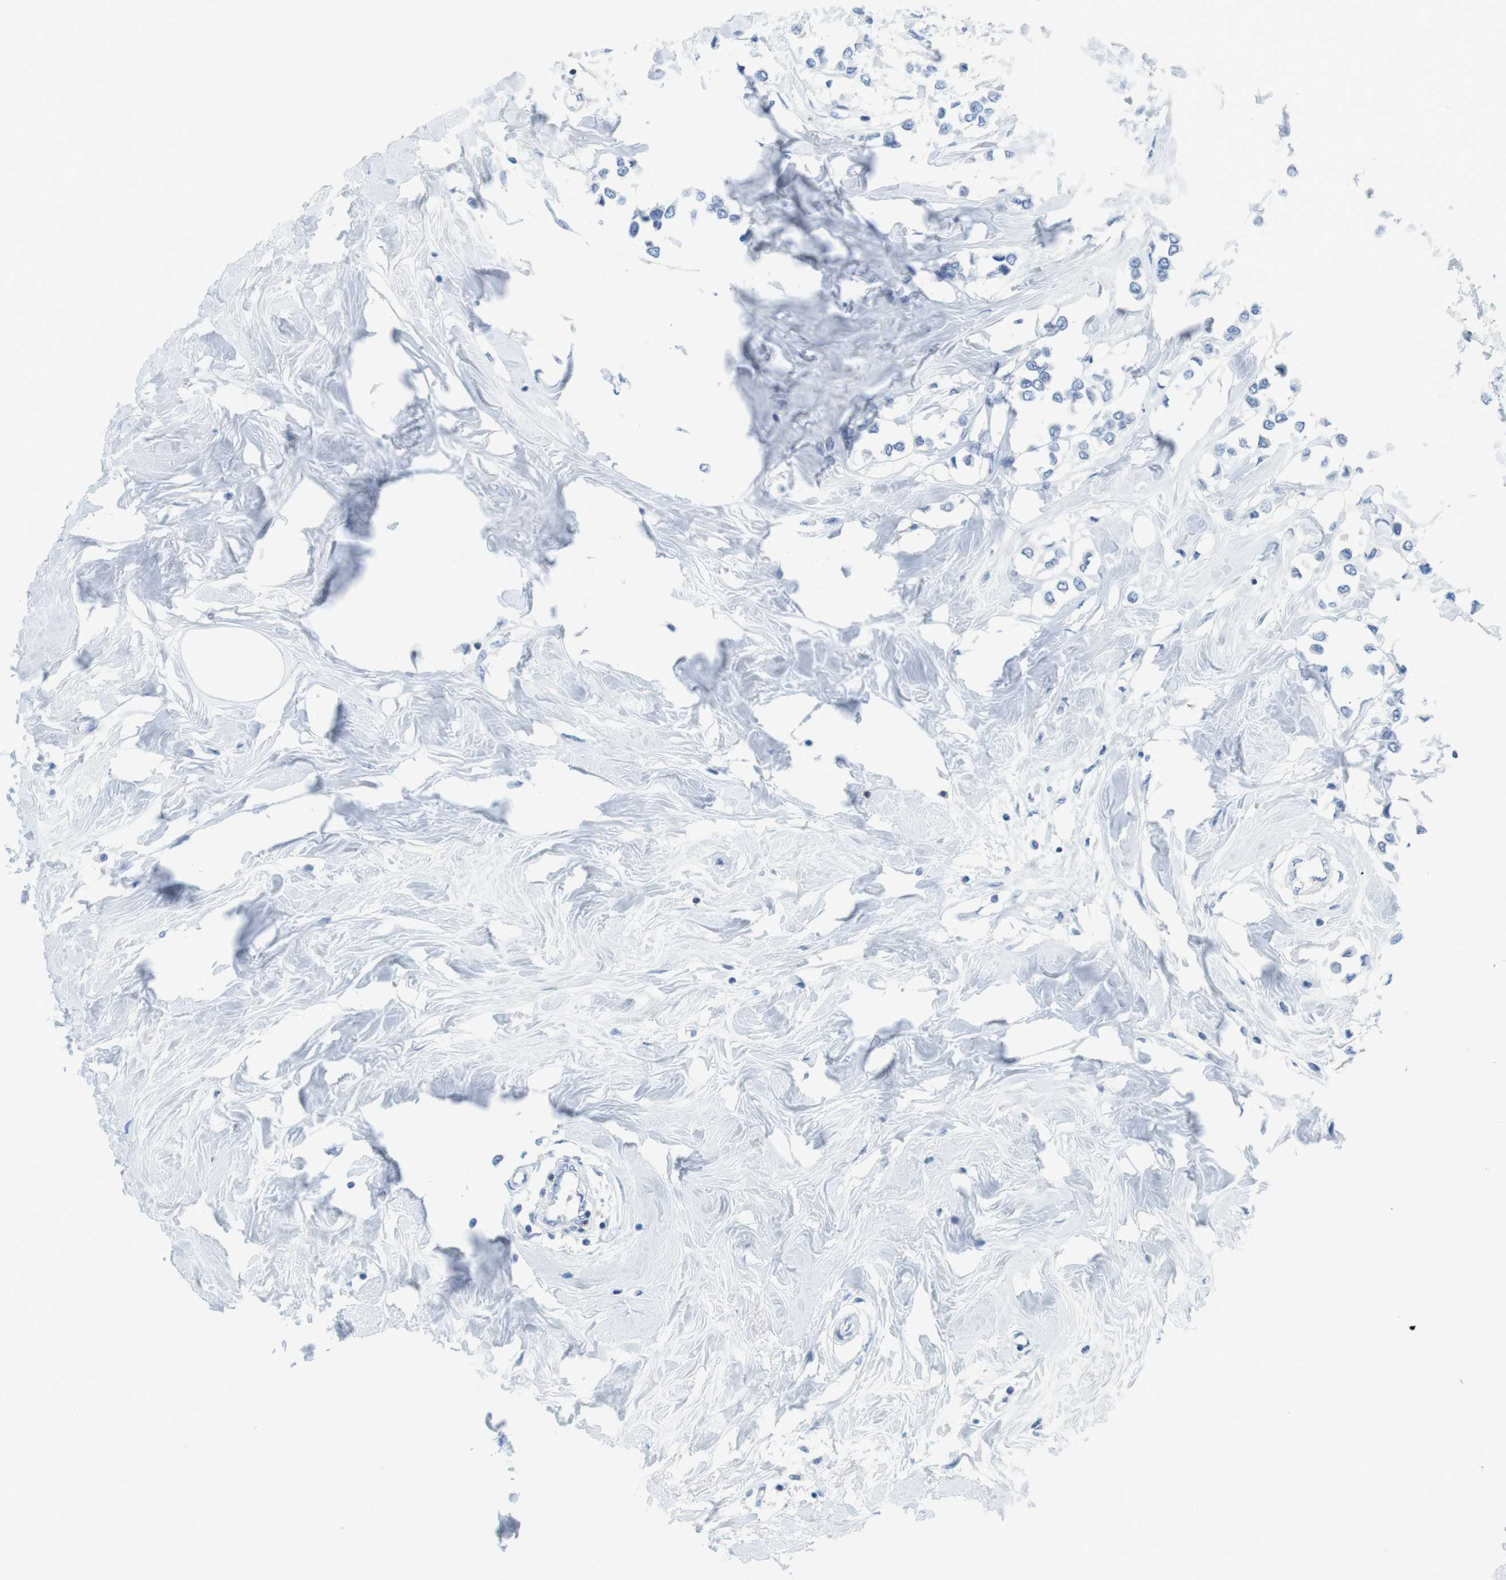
{"staining": {"intensity": "negative", "quantity": "none", "location": "none"}, "tissue": "breast cancer", "cell_type": "Tumor cells", "image_type": "cancer", "snomed": [{"axis": "morphology", "description": "Lobular carcinoma"}, {"axis": "topography", "description": "Breast"}], "caption": "The histopathology image demonstrates no significant staining in tumor cells of lobular carcinoma (breast).", "gene": "CD5", "patient": {"sex": "female", "age": 51}}